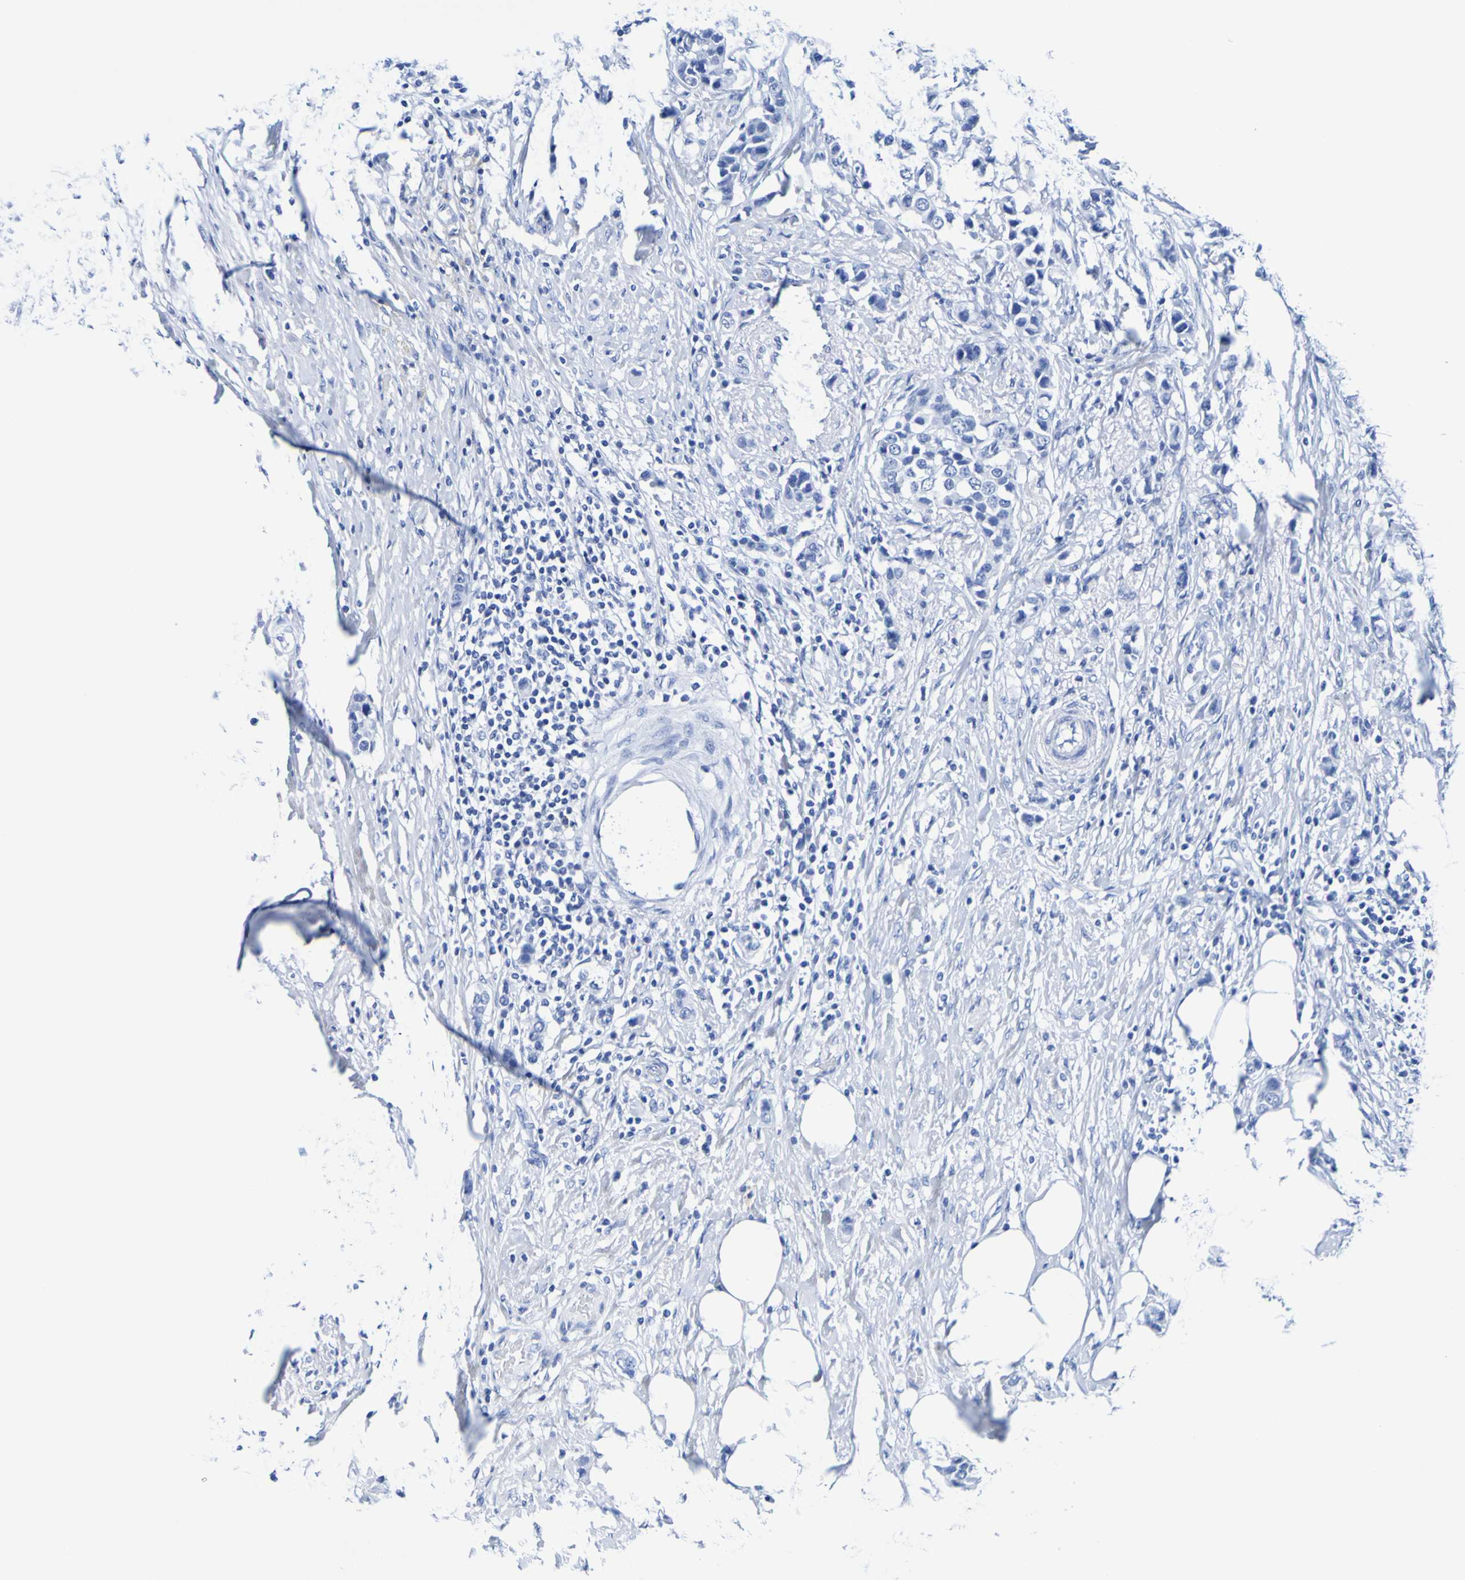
{"staining": {"intensity": "negative", "quantity": "none", "location": "none"}, "tissue": "breast cancer", "cell_type": "Tumor cells", "image_type": "cancer", "snomed": [{"axis": "morphology", "description": "Normal tissue, NOS"}, {"axis": "morphology", "description": "Duct carcinoma"}, {"axis": "topography", "description": "Breast"}], "caption": "A high-resolution micrograph shows immunohistochemistry (IHC) staining of breast cancer, which demonstrates no significant expression in tumor cells.", "gene": "DPEP1", "patient": {"sex": "female", "age": 50}}